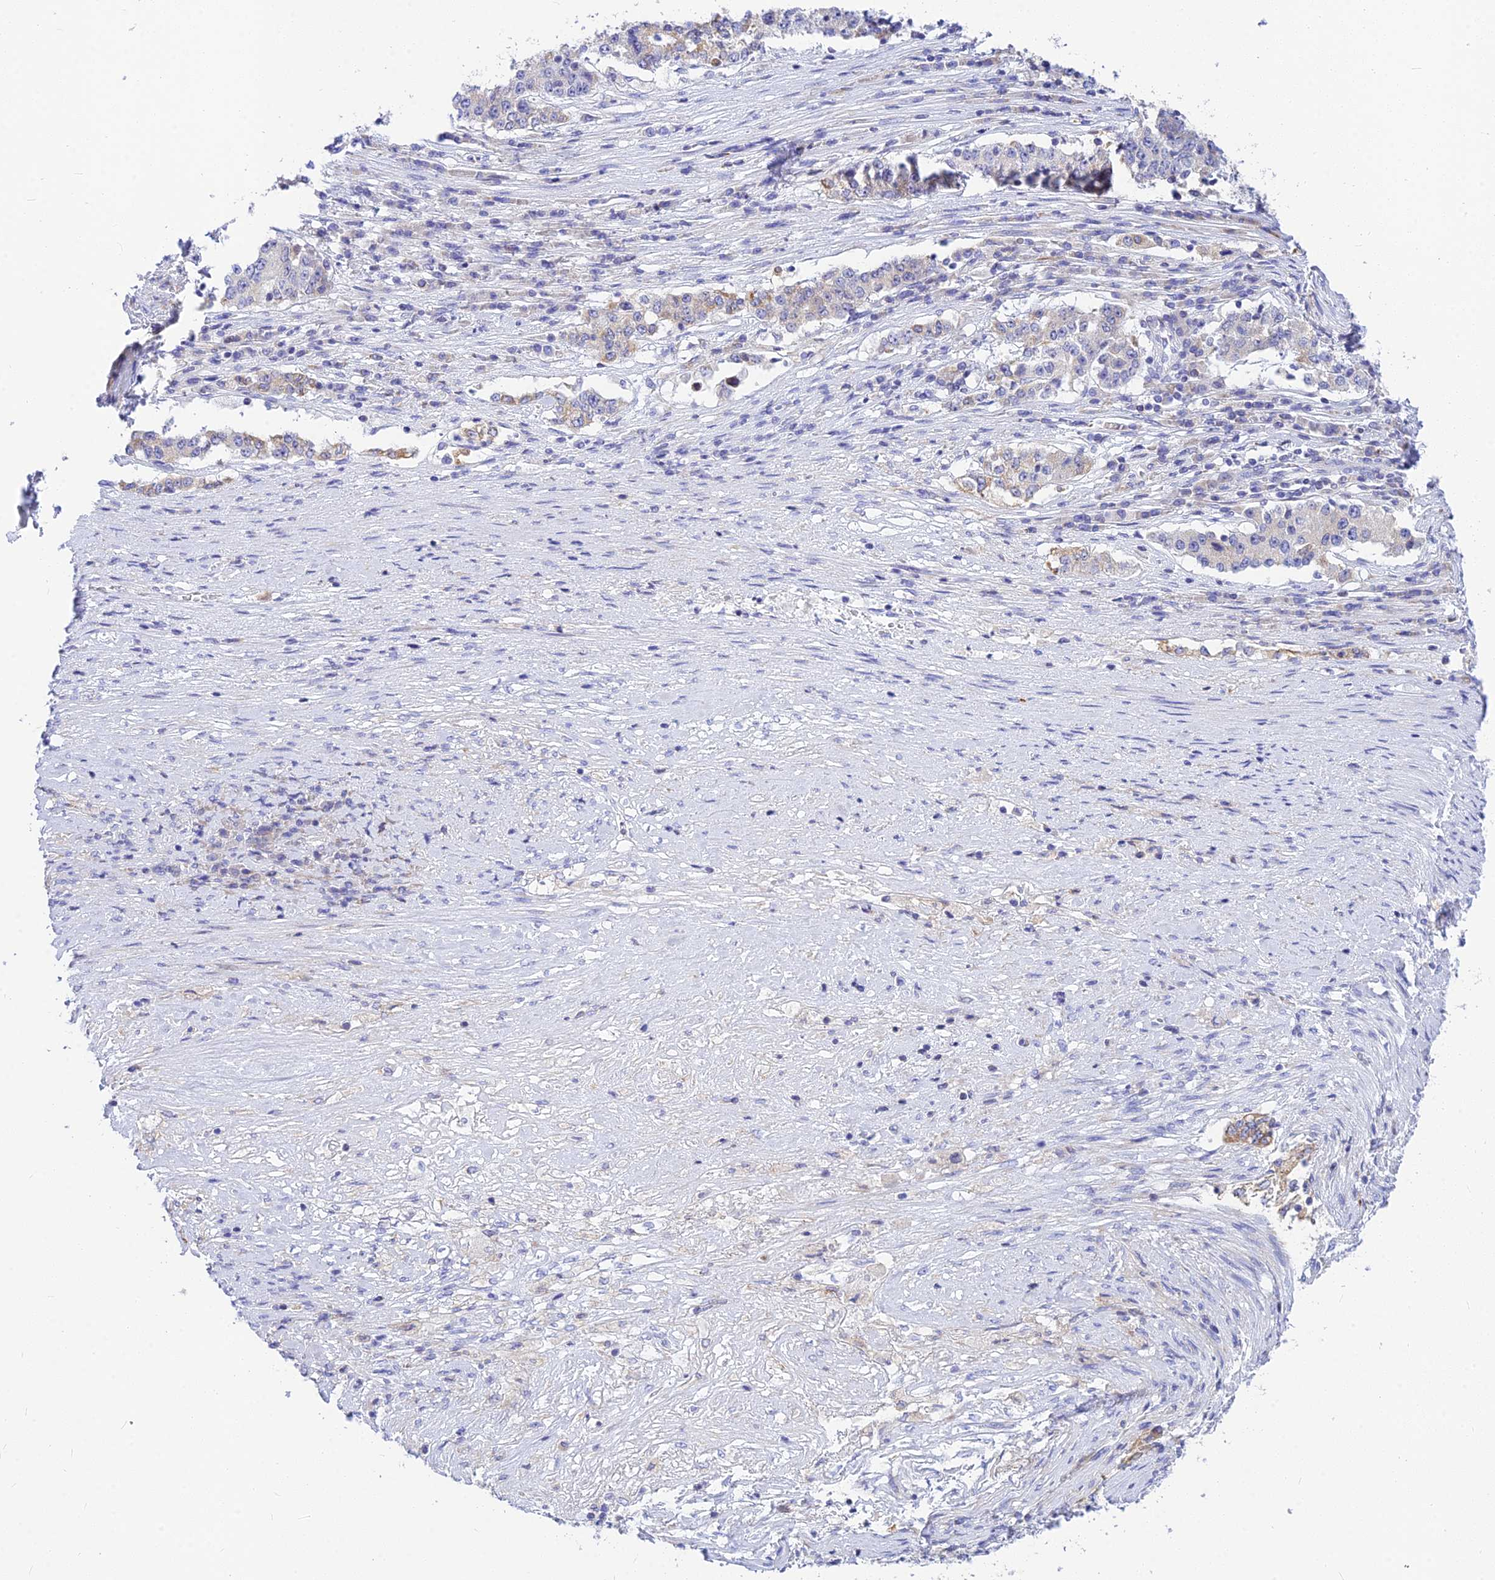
{"staining": {"intensity": "weak", "quantity": "<25%", "location": "cytoplasmic/membranous"}, "tissue": "stomach cancer", "cell_type": "Tumor cells", "image_type": "cancer", "snomed": [{"axis": "morphology", "description": "Adenocarcinoma, NOS"}, {"axis": "topography", "description": "Stomach"}], "caption": "The immunohistochemistry (IHC) image has no significant staining in tumor cells of stomach cancer tissue.", "gene": "CNOT6", "patient": {"sex": "male", "age": 59}}